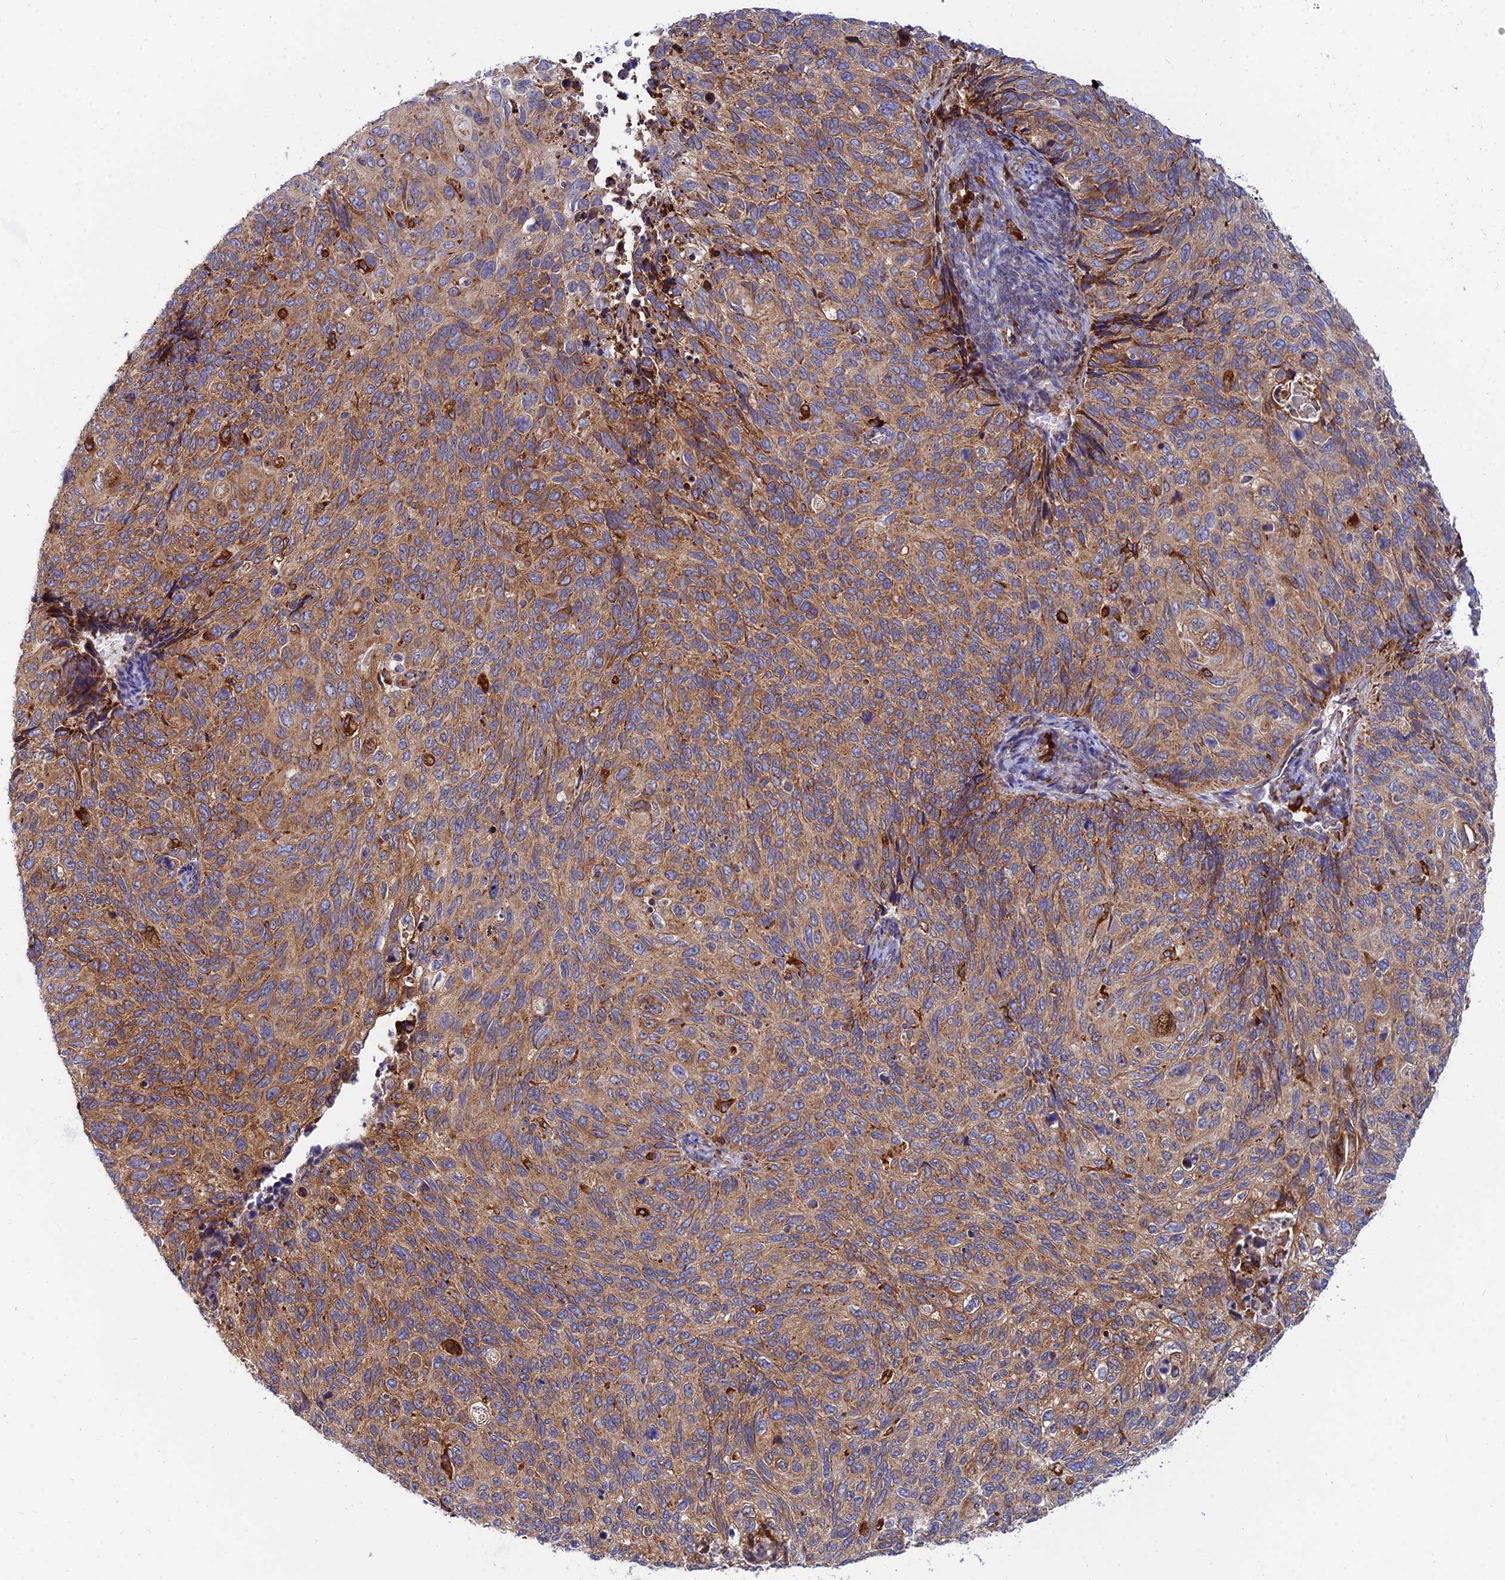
{"staining": {"intensity": "moderate", "quantity": ">75%", "location": "cytoplasmic/membranous"}, "tissue": "cervical cancer", "cell_type": "Tumor cells", "image_type": "cancer", "snomed": [{"axis": "morphology", "description": "Squamous cell carcinoma, NOS"}, {"axis": "topography", "description": "Cervix"}], "caption": "Cervical cancer (squamous cell carcinoma) tissue reveals moderate cytoplasmic/membranous expression in about >75% of tumor cells, visualized by immunohistochemistry.", "gene": "CCT6B", "patient": {"sex": "female", "age": 70}}